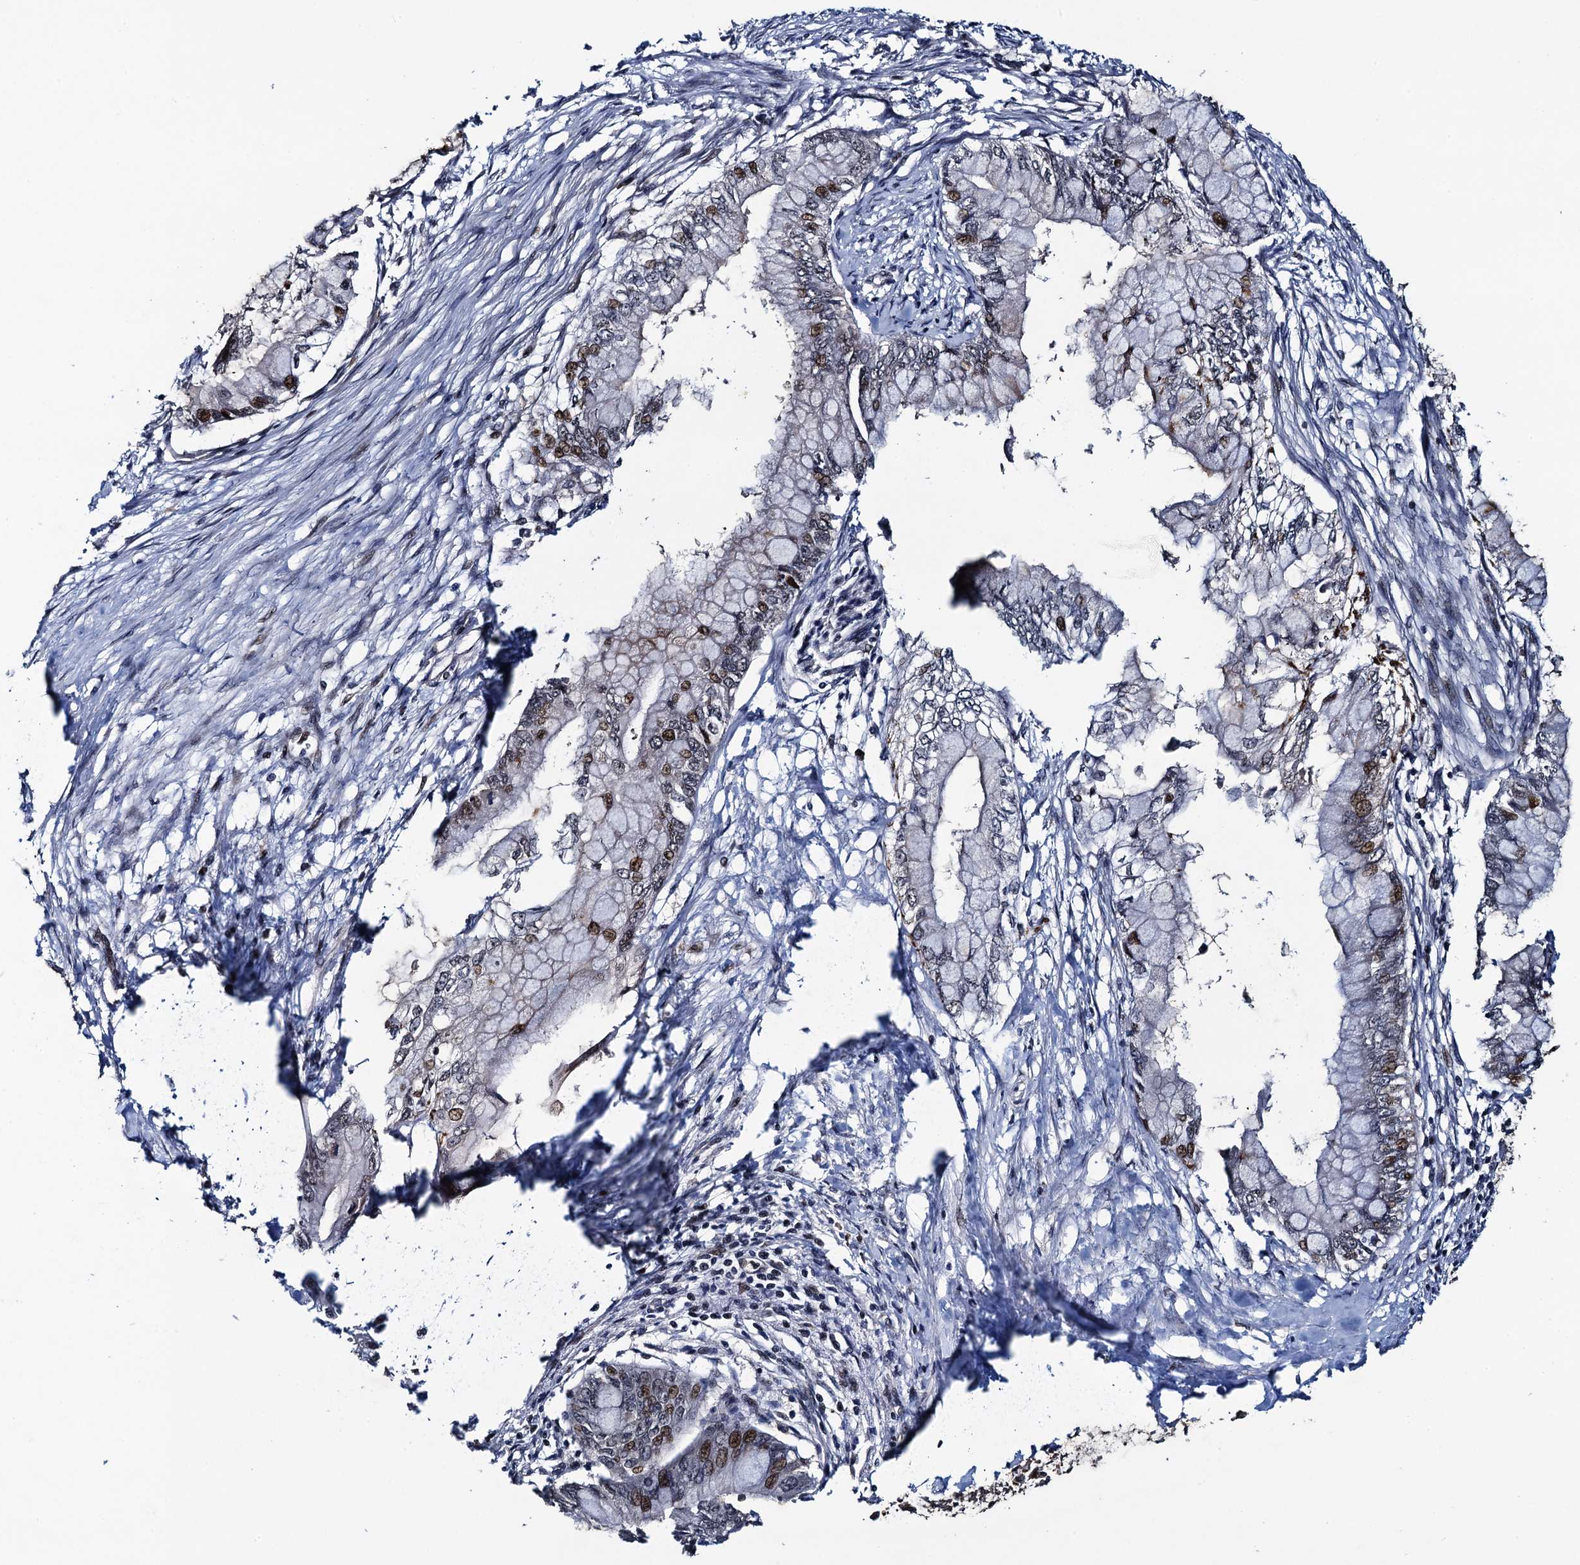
{"staining": {"intensity": "moderate", "quantity": "<25%", "location": "nuclear"}, "tissue": "pancreatic cancer", "cell_type": "Tumor cells", "image_type": "cancer", "snomed": [{"axis": "morphology", "description": "Adenocarcinoma, NOS"}, {"axis": "topography", "description": "Pancreas"}], "caption": "Pancreatic cancer (adenocarcinoma) stained for a protein demonstrates moderate nuclear positivity in tumor cells.", "gene": "ATOSA", "patient": {"sex": "male", "age": 48}}